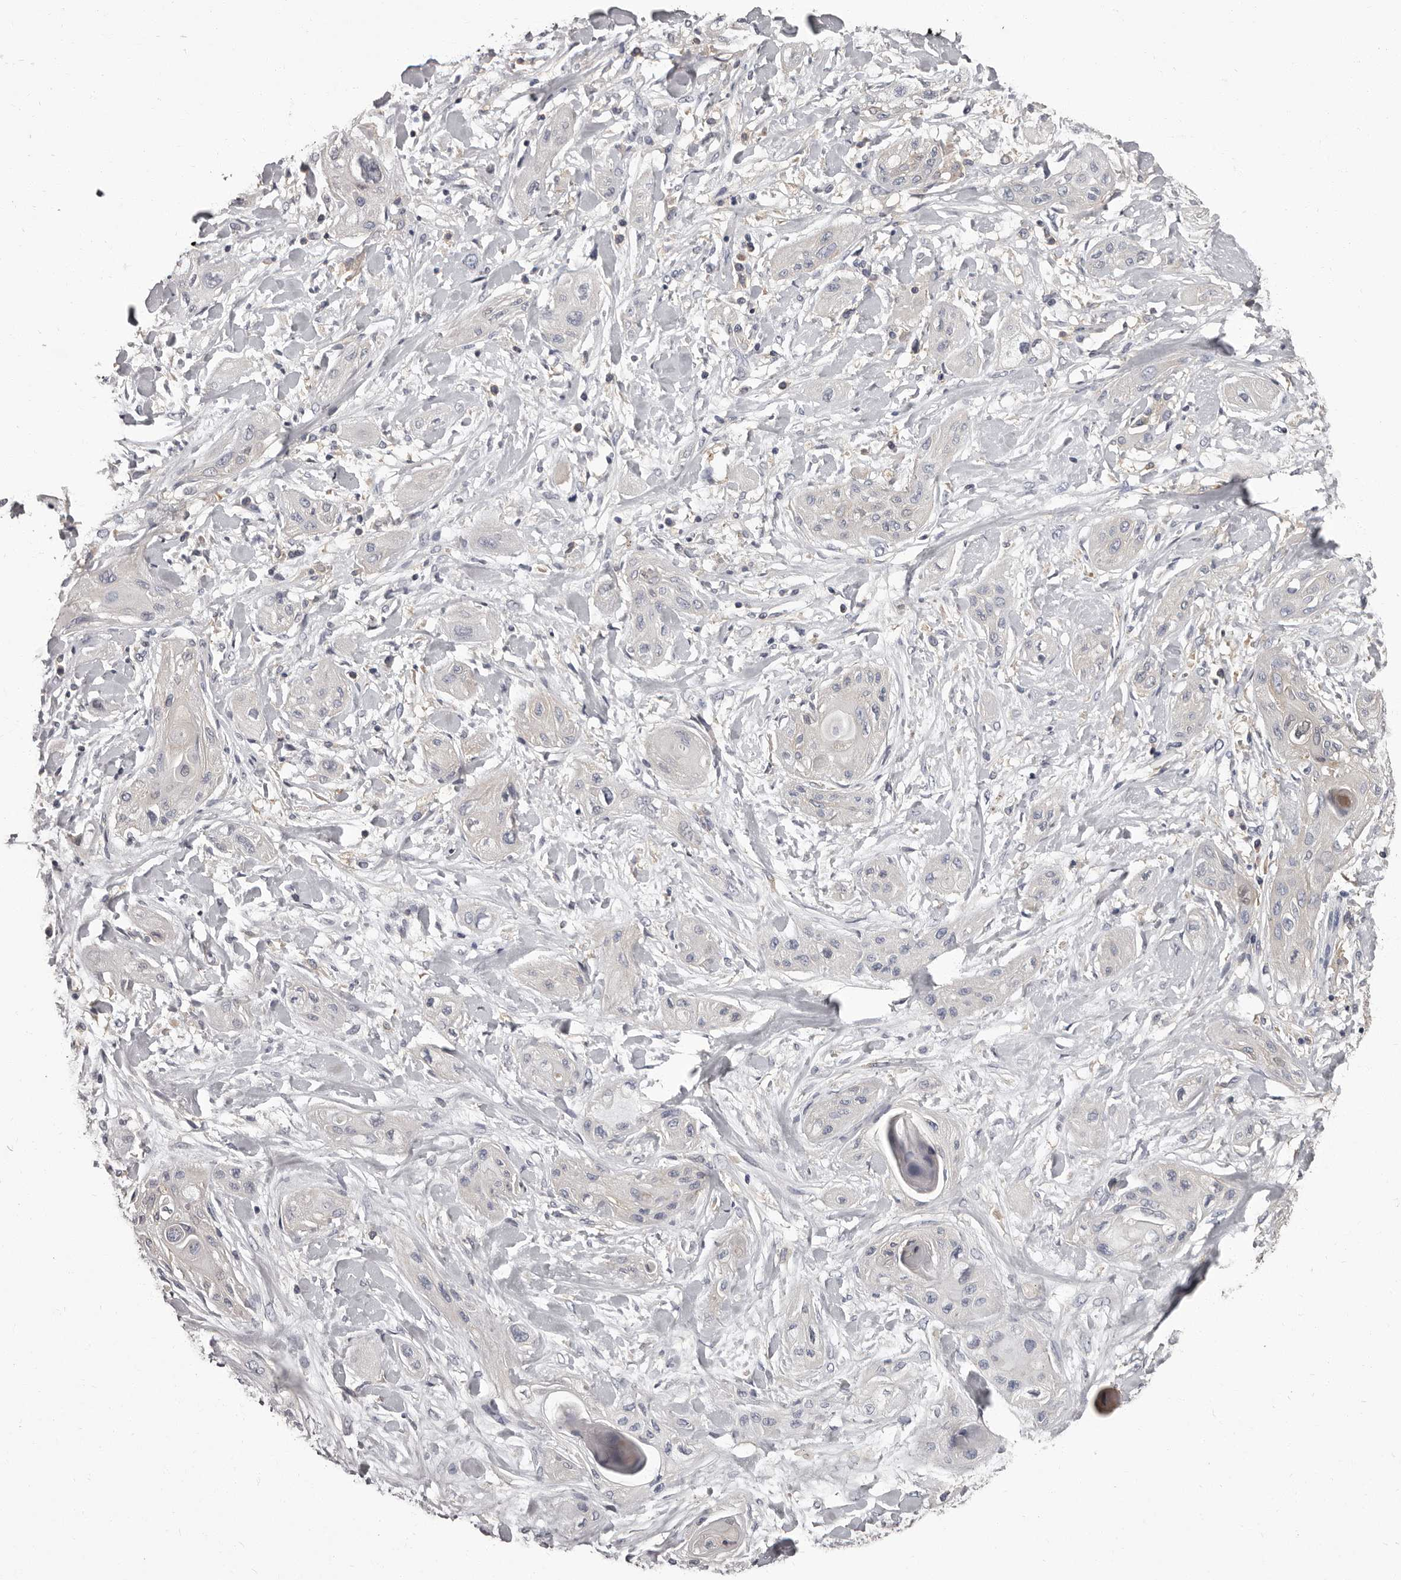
{"staining": {"intensity": "negative", "quantity": "none", "location": "none"}, "tissue": "lung cancer", "cell_type": "Tumor cells", "image_type": "cancer", "snomed": [{"axis": "morphology", "description": "Squamous cell carcinoma, NOS"}, {"axis": "topography", "description": "Lung"}], "caption": "An immunohistochemistry histopathology image of lung cancer is shown. There is no staining in tumor cells of lung cancer. Nuclei are stained in blue.", "gene": "APEH", "patient": {"sex": "female", "age": 47}}